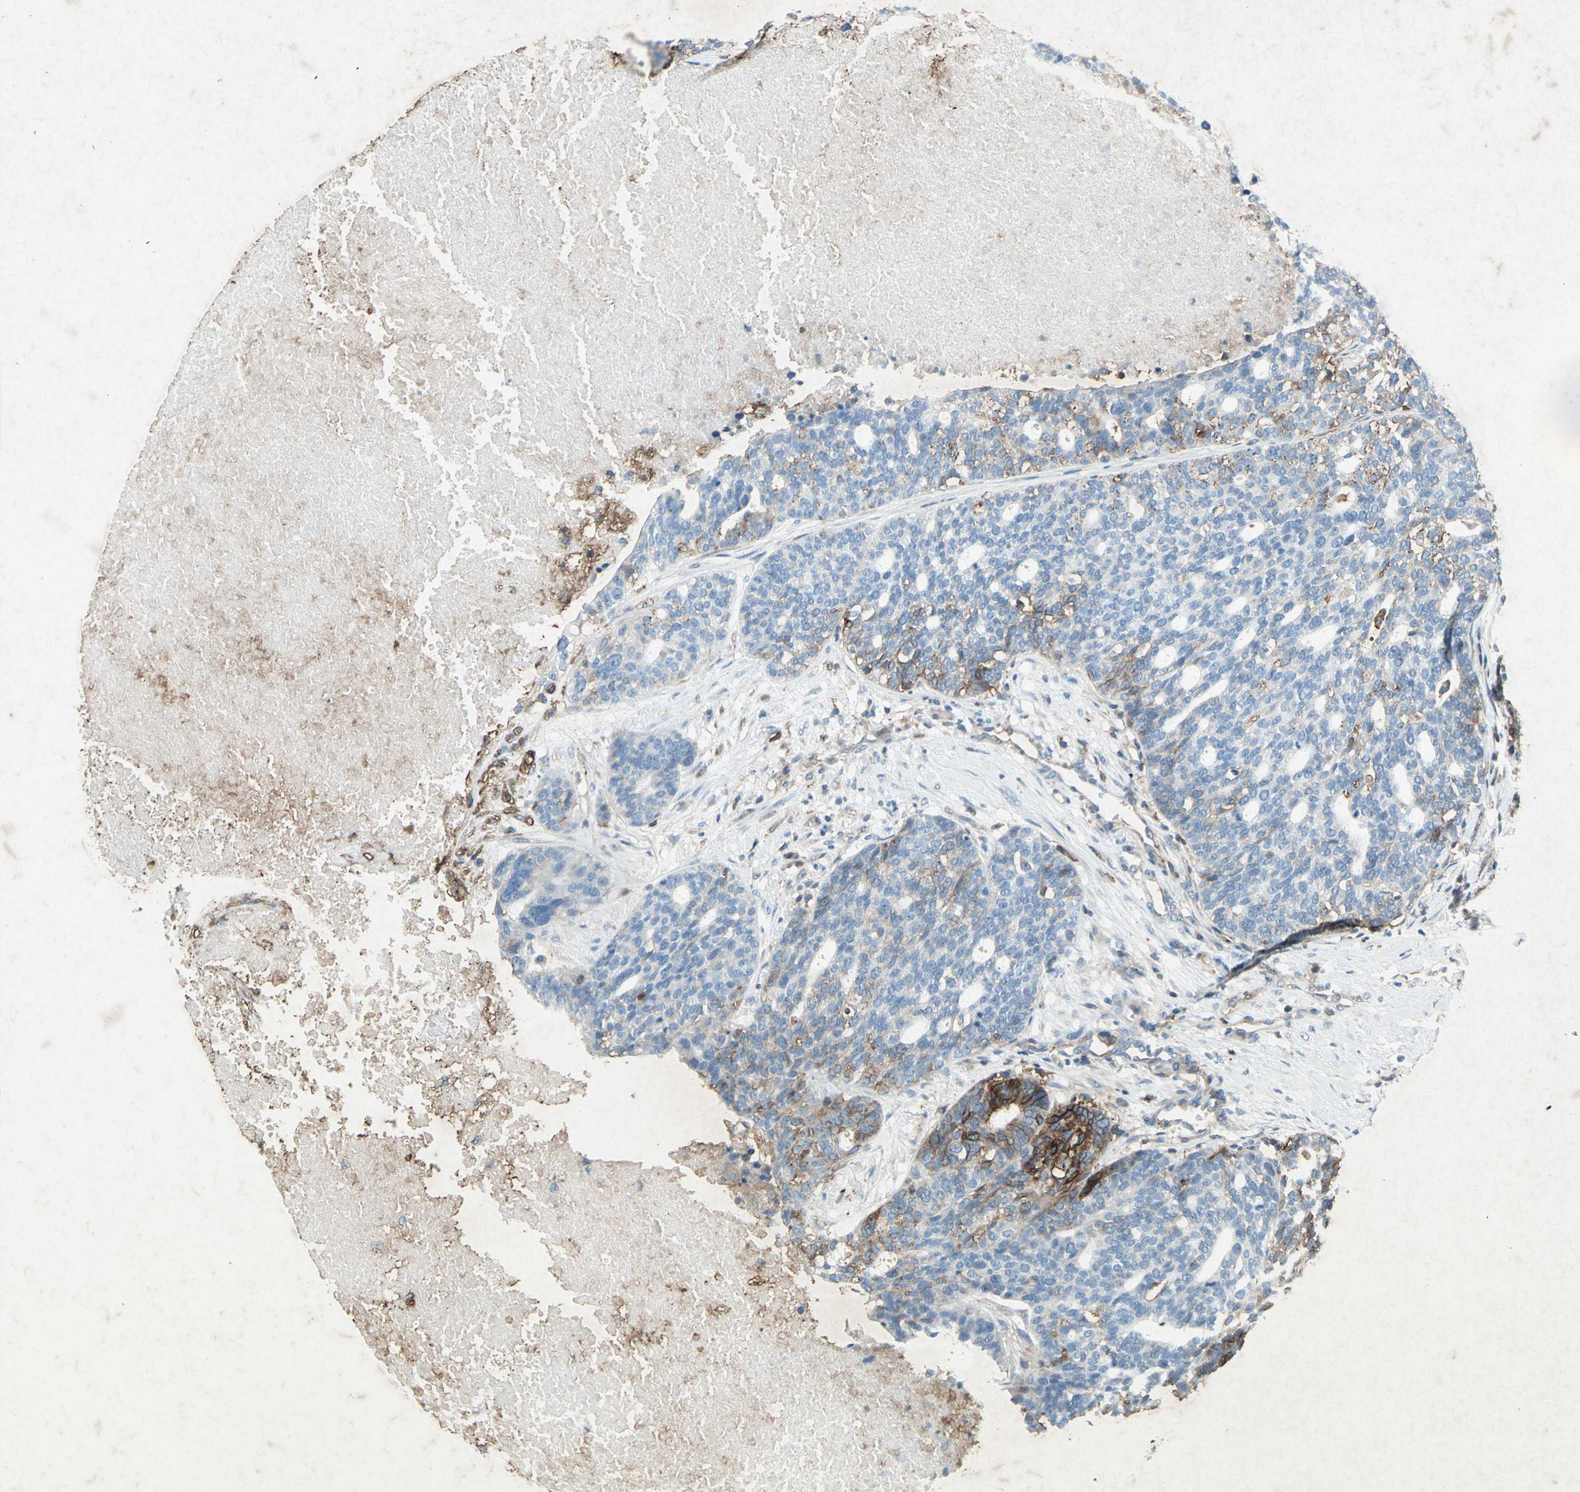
{"staining": {"intensity": "weak", "quantity": "<25%", "location": "cytoplasmic/membranous"}, "tissue": "ovarian cancer", "cell_type": "Tumor cells", "image_type": "cancer", "snomed": [{"axis": "morphology", "description": "Cystadenocarcinoma, serous, NOS"}, {"axis": "topography", "description": "Ovary"}], "caption": "A micrograph of serous cystadenocarcinoma (ovarian) stained for a protein shows no brown staining in tumor cells.", "gene": "CCR6", "patient": {"sex": "female", "age": 59}}